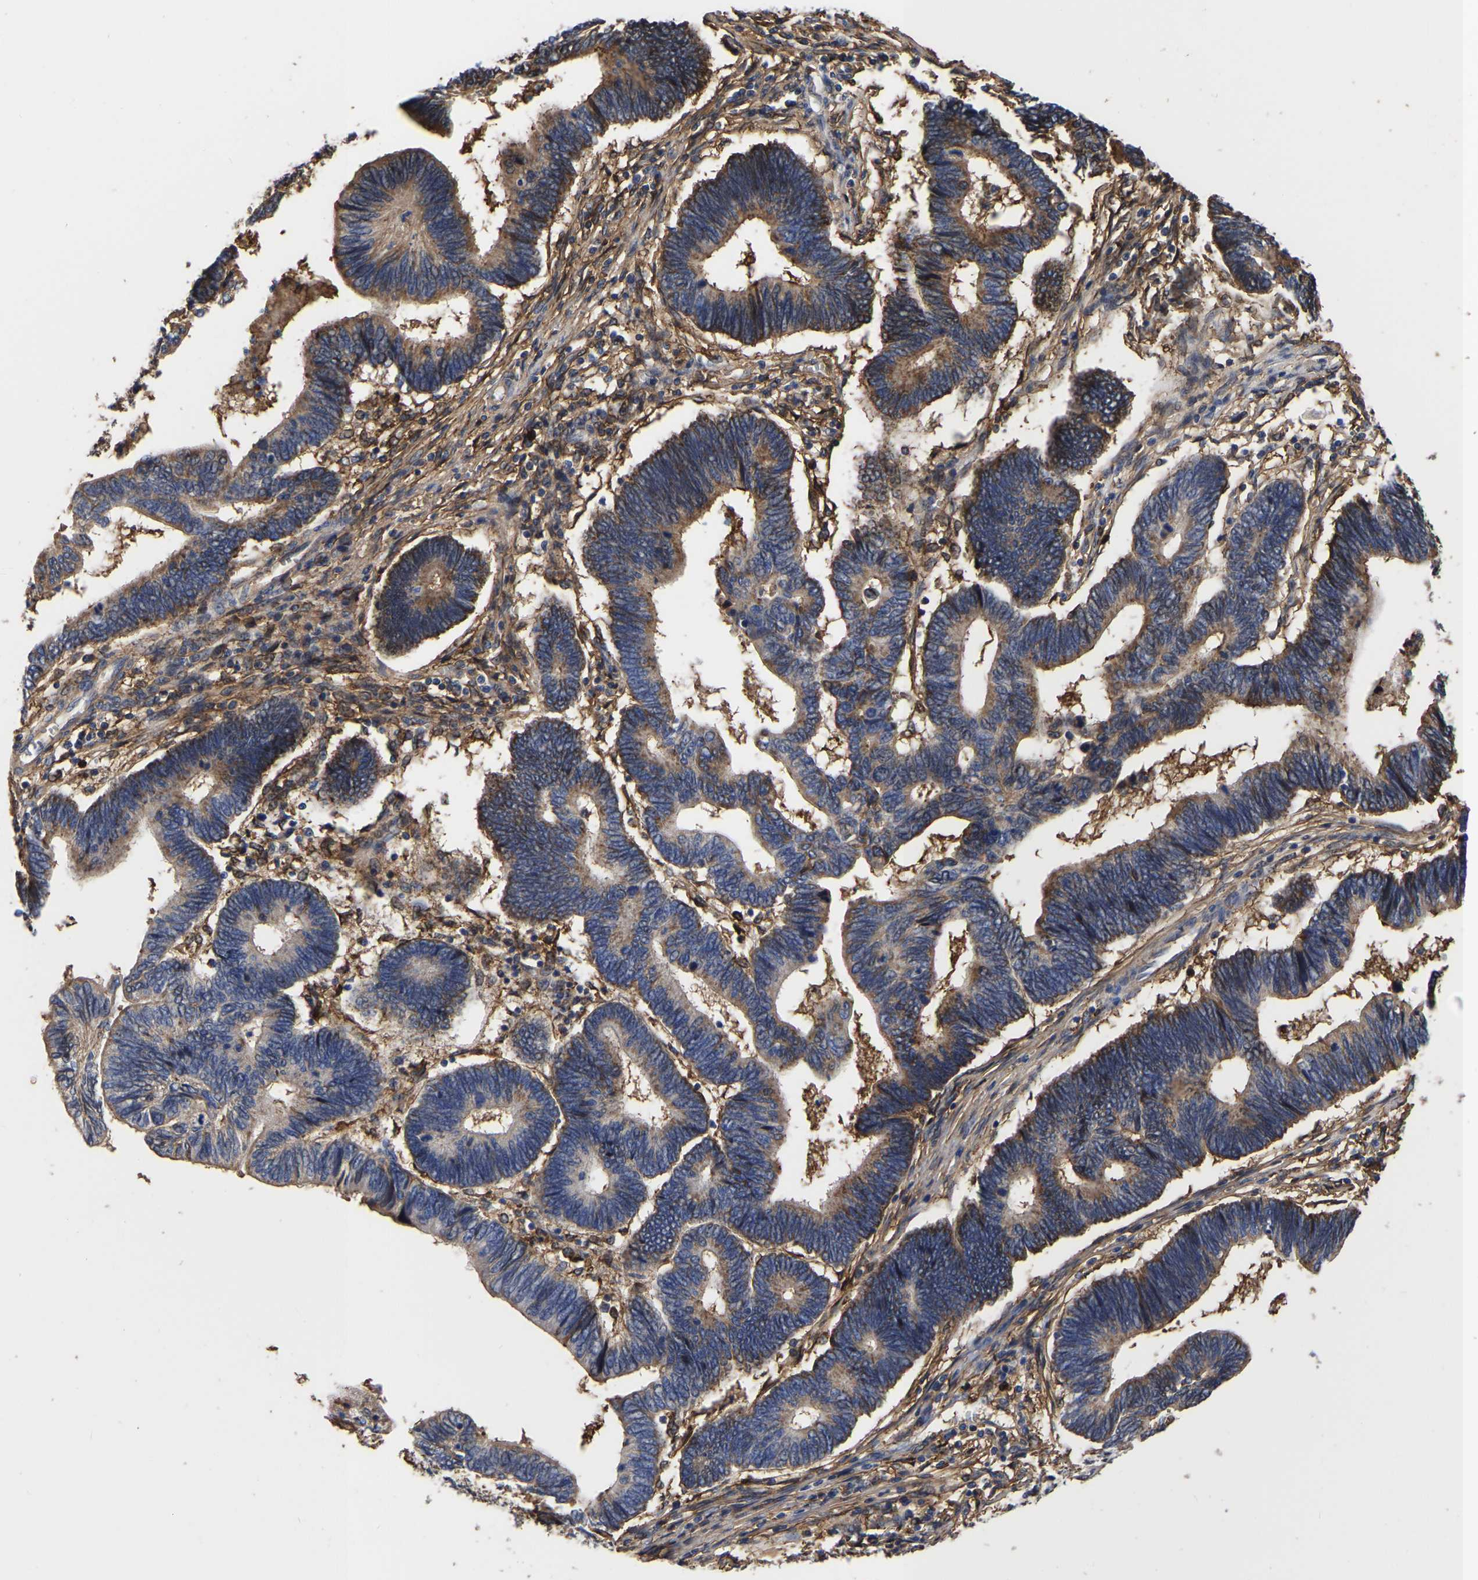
{"staining": {"intensity": "moderate", "quantity": ">75%", "location": "cytoplasmic/membranous"}, "tissue": "pancreatic cancer", "cell_type": "Tumor cells", "image_type": "cancer", "snomed": [{"axis": "morphology", "description": "Adenocarcinoma, NOS"}, {"axis": "topography", "description": "Pancreas"}], "caption": "This is an image of immunohistochemistry (IHC) staining of pancreatic adenocarcinoma, which shows moderate staining in the cytoplasmic/membranous of tumor cells.", "gene": "LIF", "patient": {"sex": "female", "age": 70}}